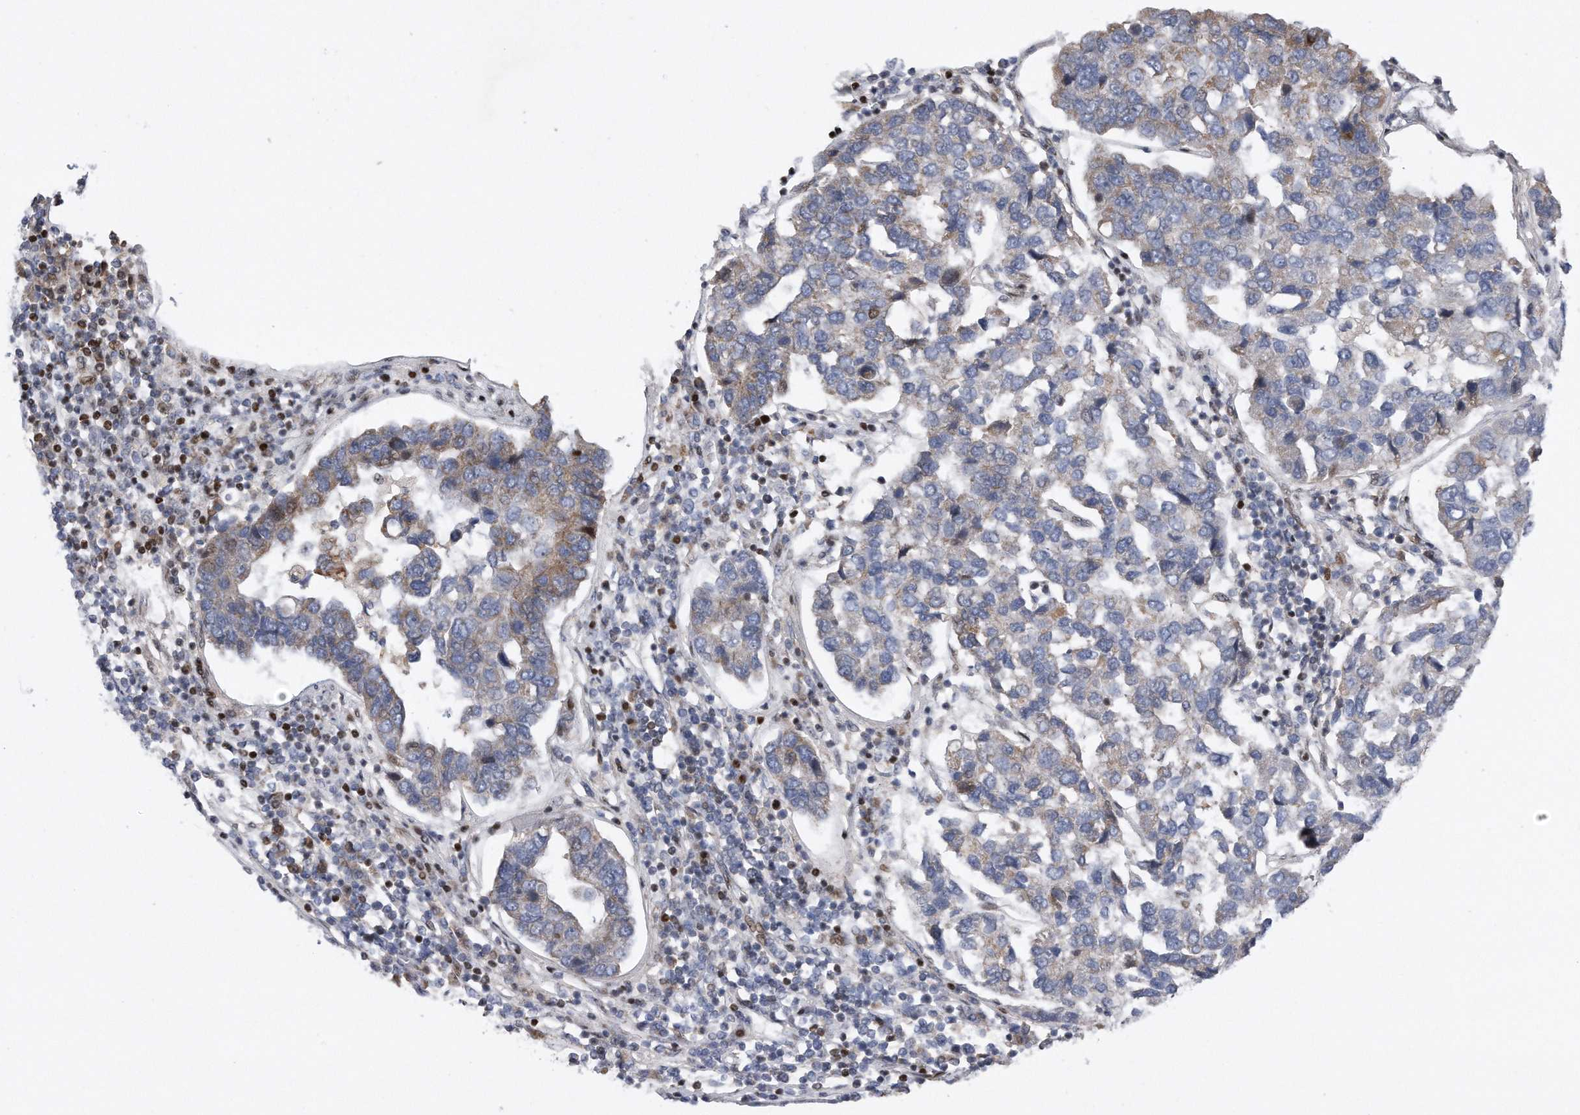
{"staining": {"intensity": "negative", "quantity": "none", "location": "none"}, "tissue": "pancreatic cancer", "cell_type": "Tumor cells", "image_type": "cancer", "snomed": [{"axis": "morphology", "description": "Adenocarcinoma, NOS"}, {"axis": "topography", "description": "Pancreas"}], "caption": "Adenocarcinoma (pancreatic) stained for a protein using immunohistochemistry (IHC) demonstrates no expression tumor cells.", "gene": "CDH12", "patient": {"sex": "female", "age": 61}}